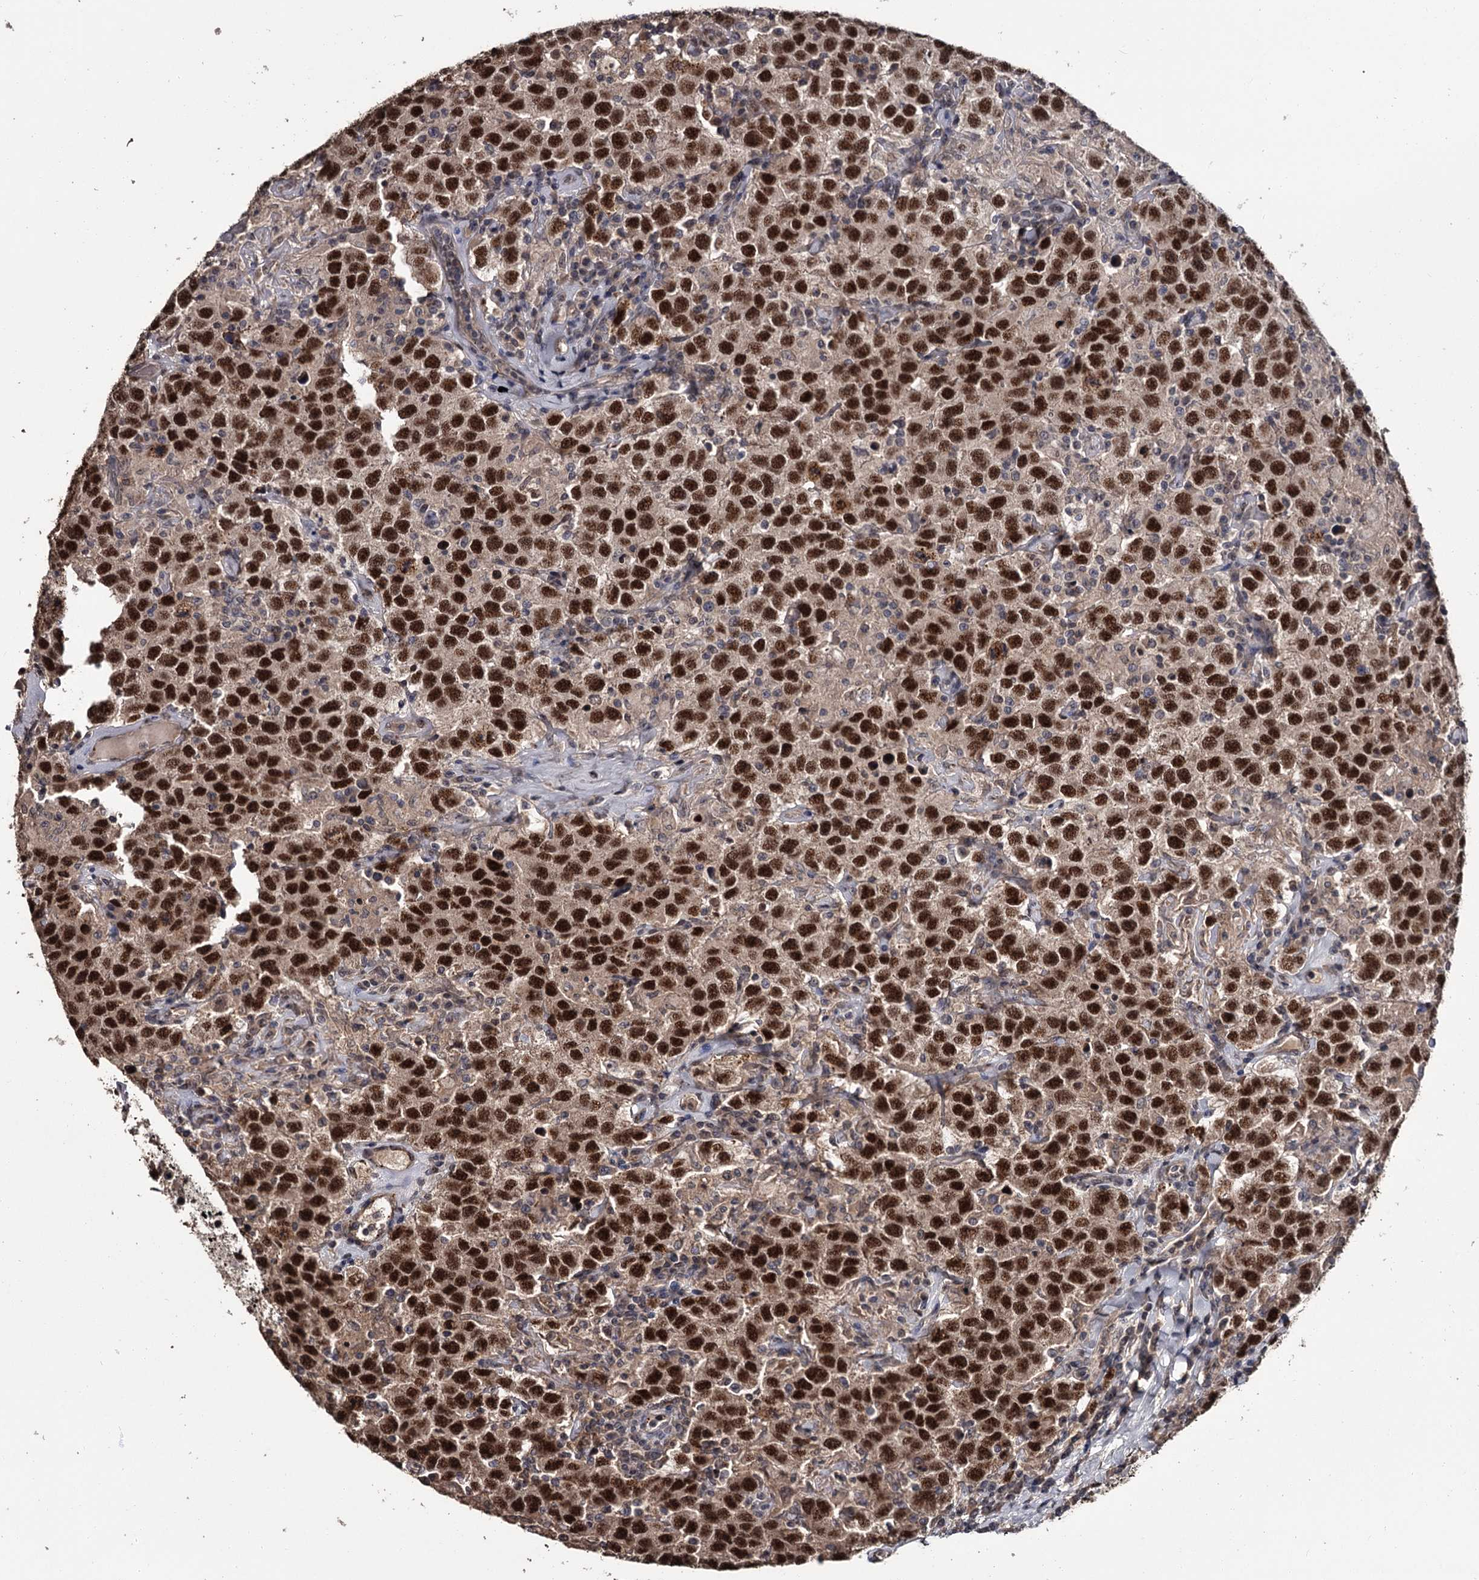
{"staining": {"intensity": "strong", "quantity": ">75%", "location": "nuclear"}, "tissue": "testis cancer", "cell_type": "Tumor cells", "image_type": "cancer", "snomed": [{"axis": "morphology", "description": "Seminoma, NOS"}, {"axis": "topography", "description": "Testis"}], "caption": "The histopathology image shows a brown stain indicating the presence of a protein in the nuclear of tumor cells in seminoma (testis).", "gene": "PRPF40B", "patient": {"sex": "male", "age": 41}}